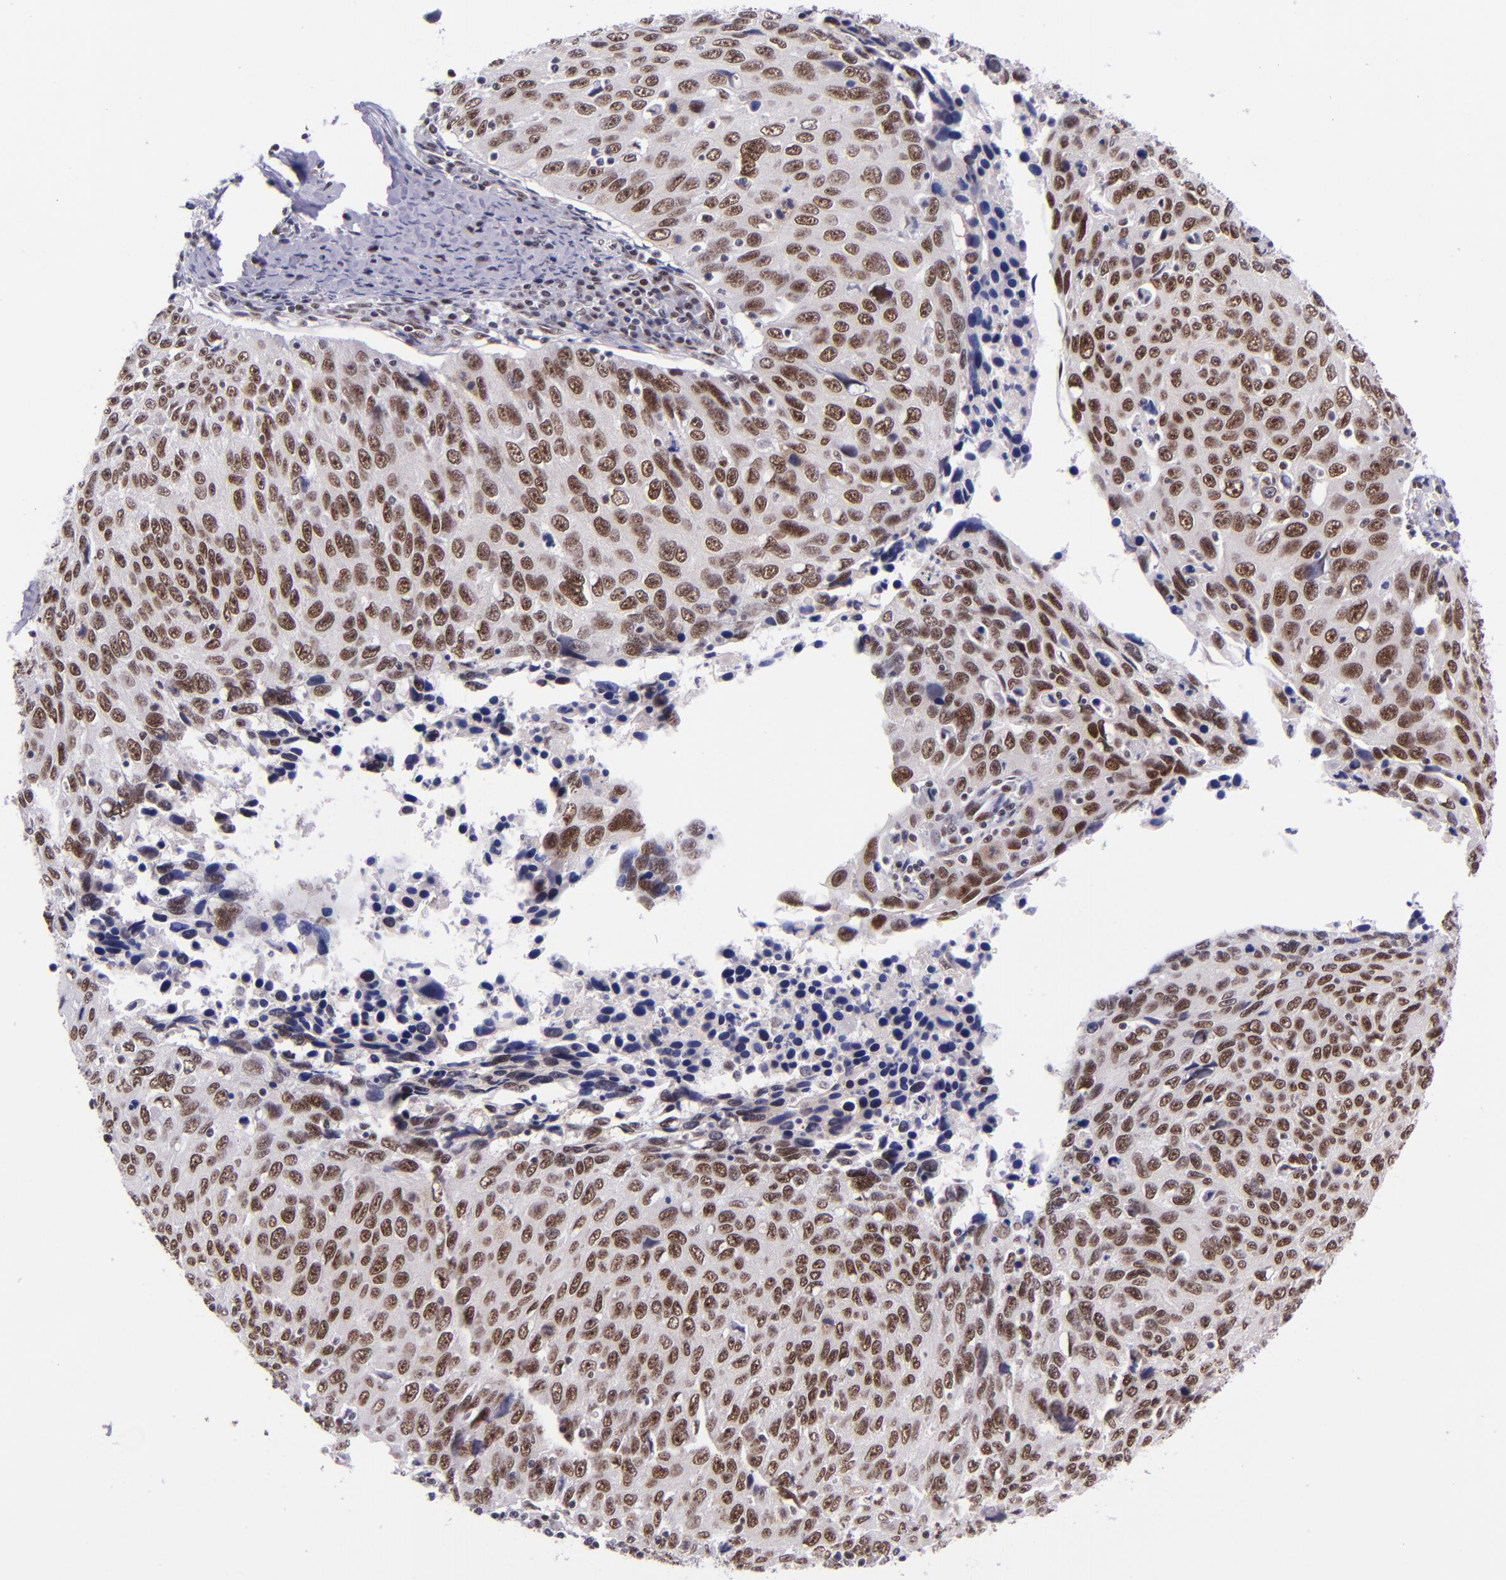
{"staining": {"intensity": "strong", "quantity": ">75%", "location": "nuclear"}, "tissue": "cervical cancer", "cell_type": "Tumor cells", "image_type": "cancer", "snomed": [{"axis": "morphology", "description": "Squamous cell carcinoma, NOS"}, {"axis": "topography", "description": "Cervix"}], "caption": "Human cervical cancer stained with a protein marker displays strong staining in tumor cells.", "gene": "GPKOW", "patient": {"sex": "female", "age": 53}}